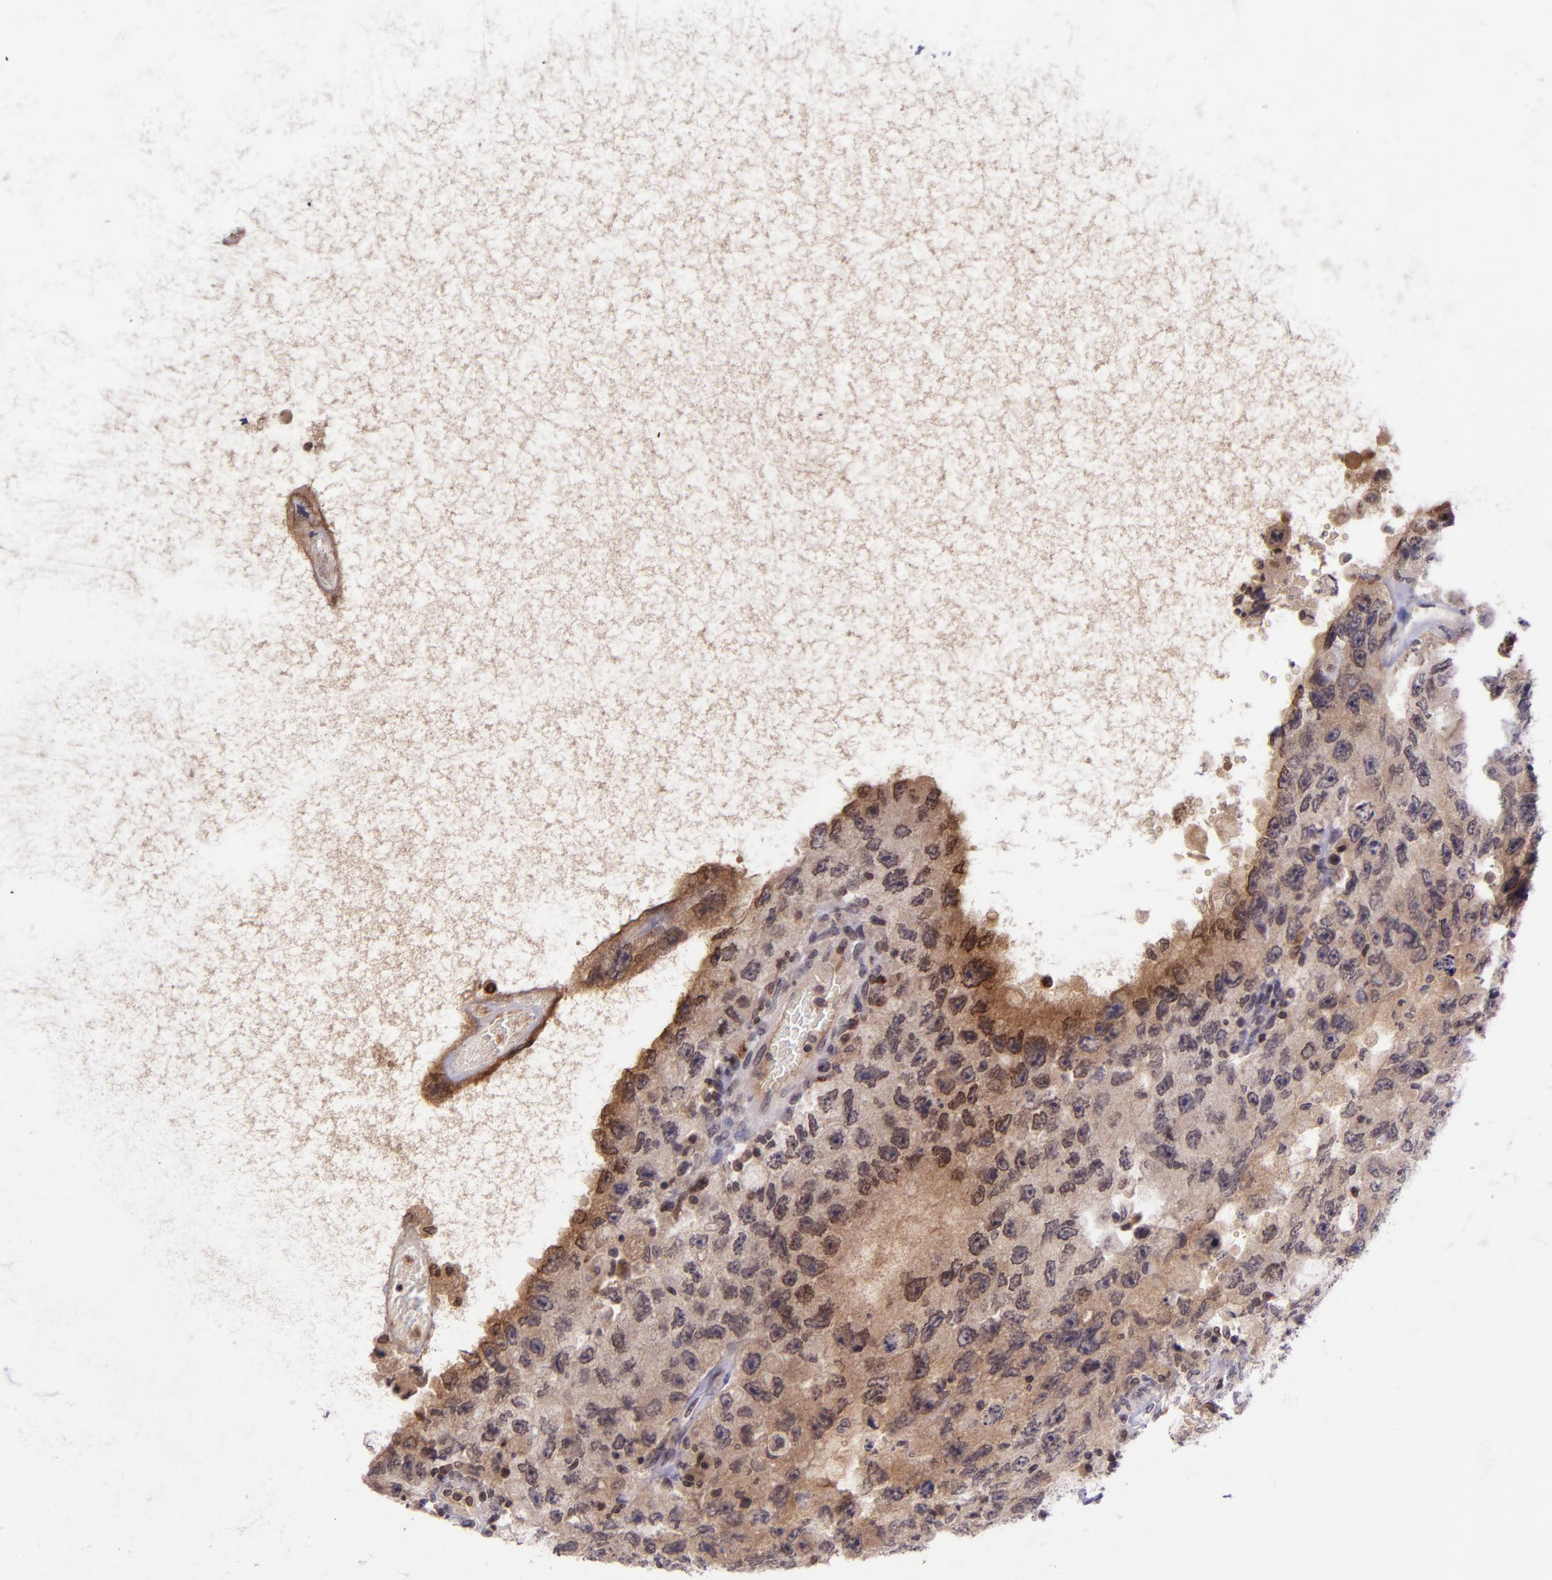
{"staining": {"intensity": "weak", "quantity": "25%-75%", "location": "cytoplasmic/membranous"}, "tissue": "testis cancer", "cell_type": "Tumor cells", "image_type": "cancer", "snomed": [{"axis": "morphology", "description": "Carcinoma, Embryonal, NOS"}, {"axis": "topography", "description": "Testis"}], "caption": "Testis cancer (embryonal carcinoma) stained for a protein demonstrates weak cytoplasmic/membranous positivity in tumor cells. The protein is shown in brown color, while the nuclei are stained blue.", "gene": "SELL", "patient": {"sex": "male", "age": 26}}